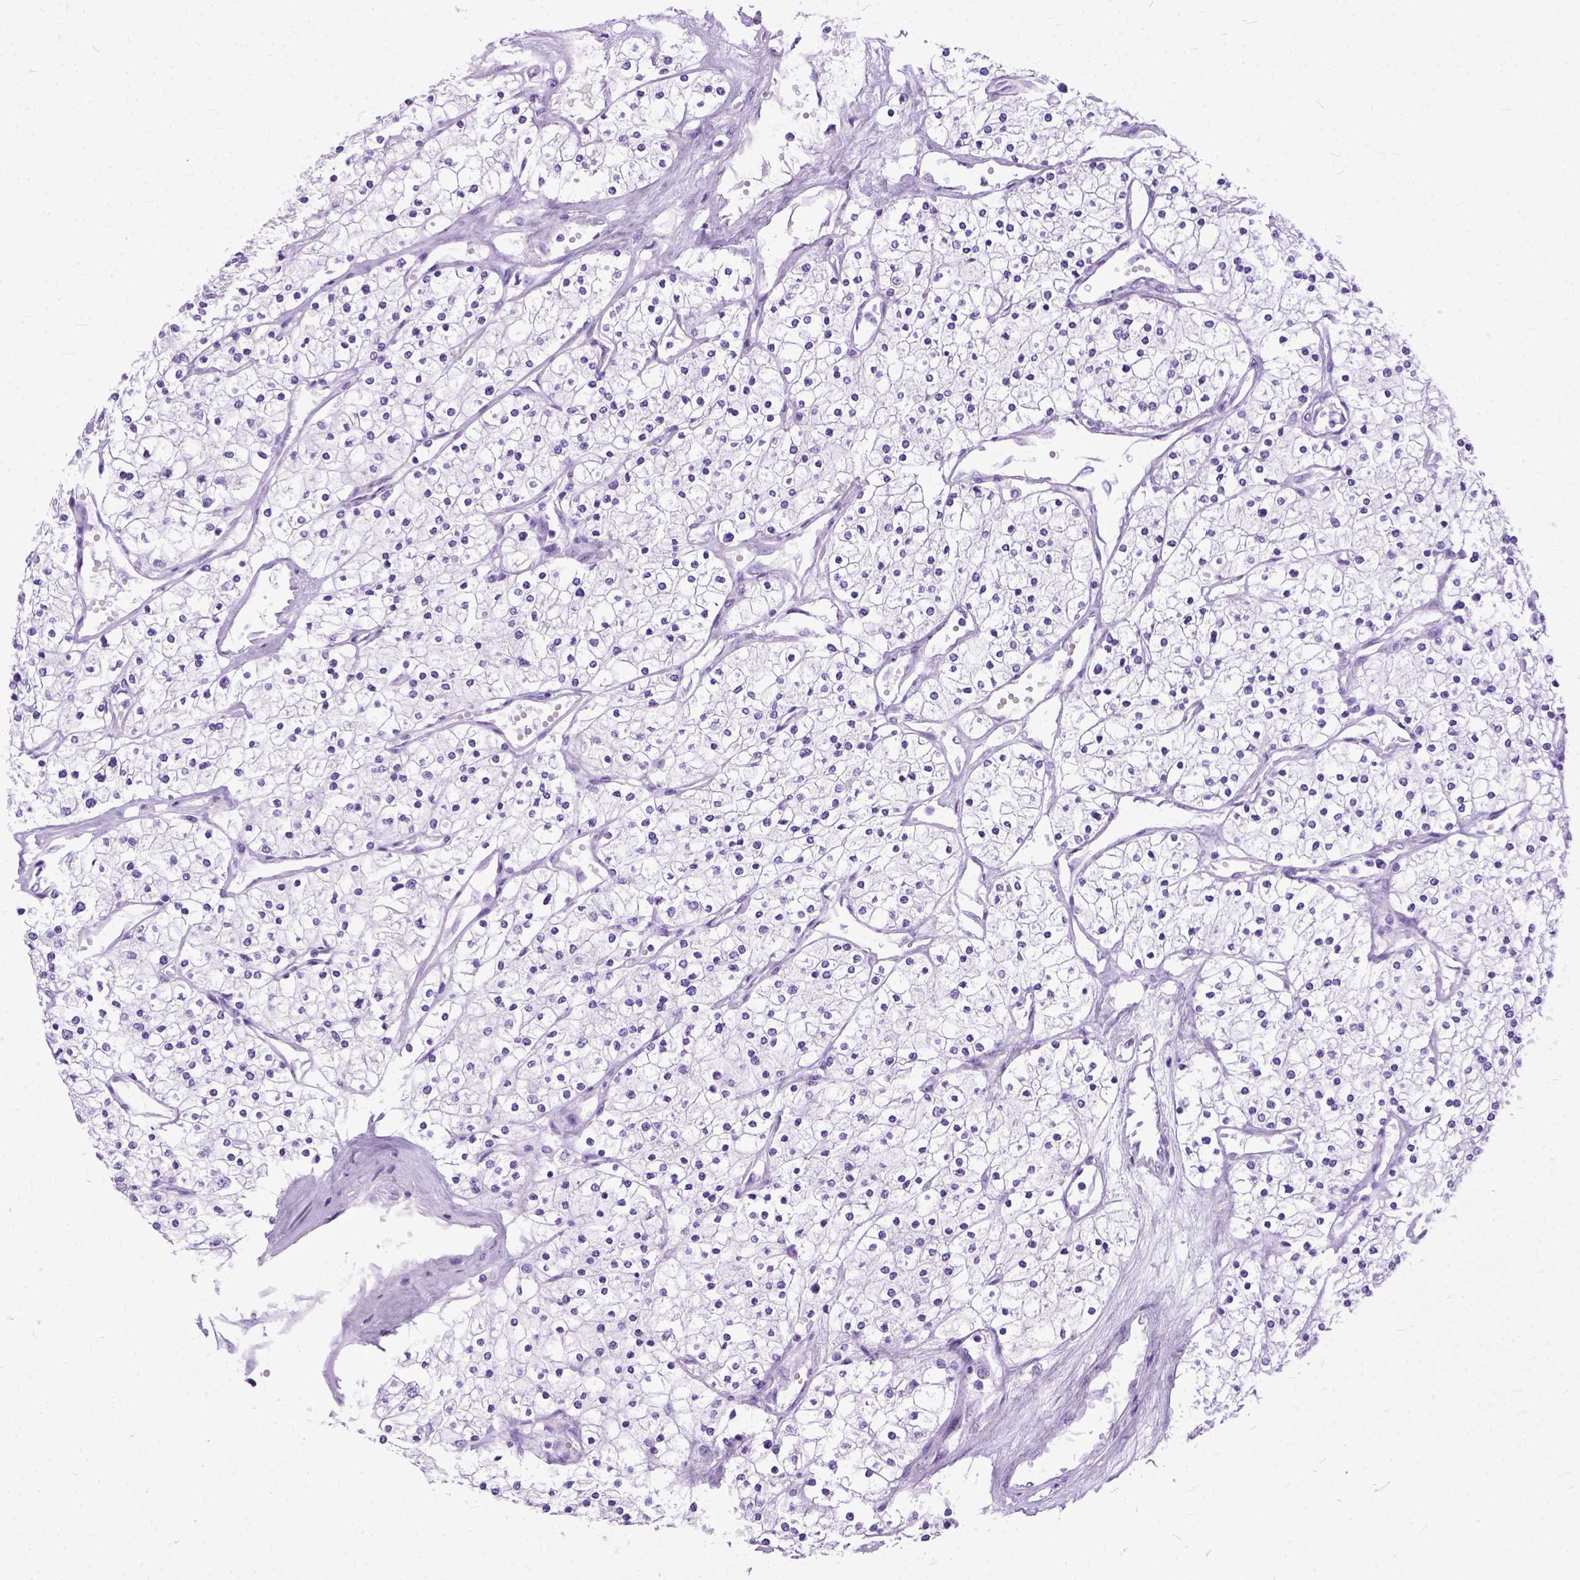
{"staining": {"intensity": "negative", "quantity": "none", "location": "none"}, "tissue": "renal cancer", "cell_type": "Tumor cells", "image_type": "cancer", "snomed": [{"axis": "morphology", "description": "Adenocarcinoma, NOS"}, {"axis": "topography", "description": "Kidney"}], "caption": "Tumor cells are negative for brown protein staining in renal cancer (adenocarcinoma). (DAB (3,3'-diaminobenzidine) immunohistochemistry (IHC) with hematoxylin counter stain).", "gene": "GNGT1", "patient": {"sex": "male", "age": 80}}